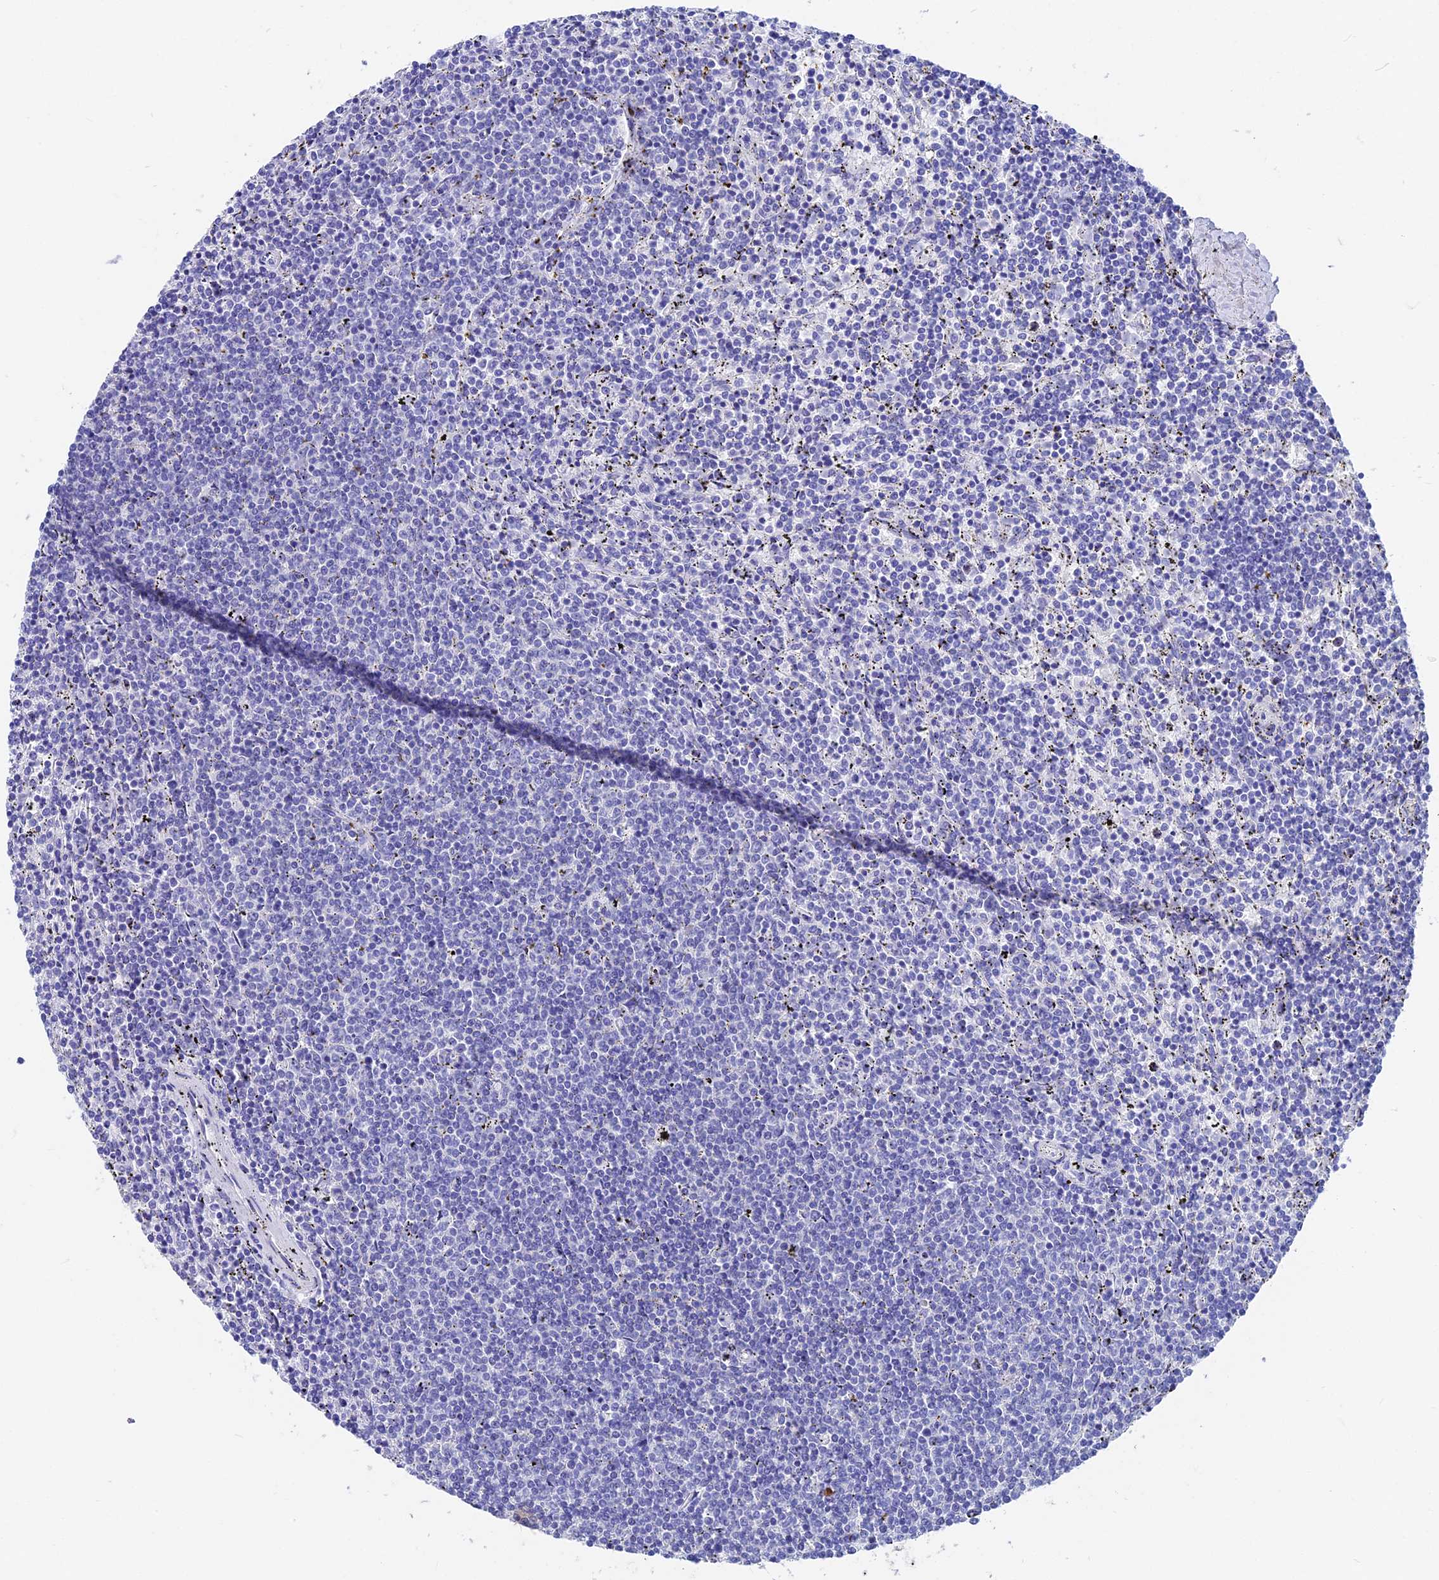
{"staining": {"intensity": "negative", "quantity": "none", "location": "none"}, "tissue": "lymphoma", "cell_type": "Tumor cells", "image_type": "cancer", "snomed": [{"axis": "morphology", "description": "Malignant lymphoma, non-Hodgkin's type, Low grade"}, {"axis": "topography", "description": "Spleen"}], "caption": "Immunohistochemistry (IHC) micrograph of neoplastic tissue: human low-grade malignant lymphoma, non-Hodgkin's type stained with DAB reveals no significant protein staining in tumor cells.", "gene": "VPS33B", "patient": {"sex": "female", "age": 50}}